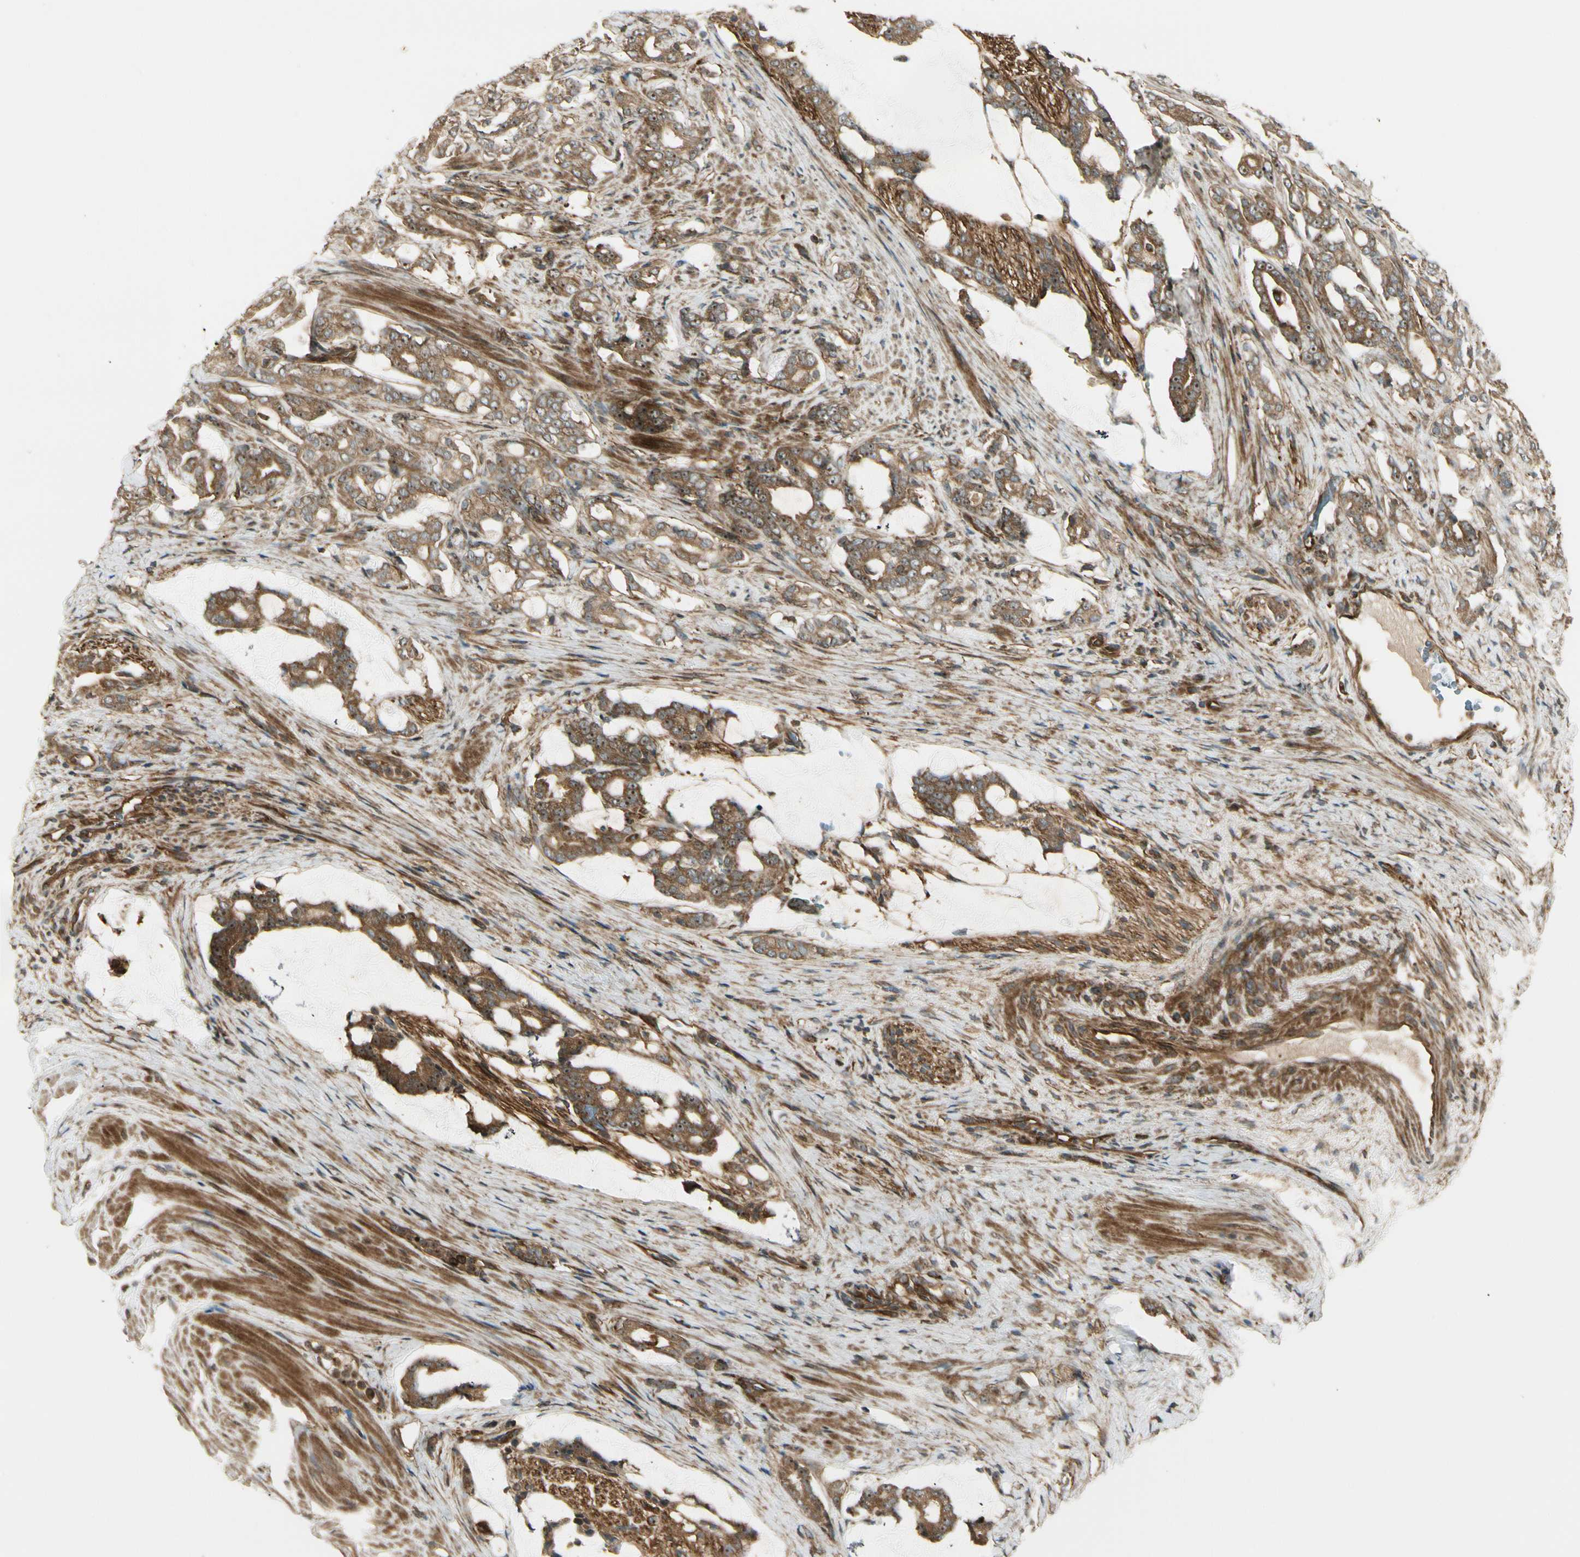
{"staining": {"intensity": "strong", "quantity": ">75%", "location": "cytoplasmic/membranous,nuclear"}, "tissue": "prostate cancer", "cell_type": "Tumor cells", "image_type": "cancer", "snomed": [{"axis": "morphology", "description": "Adenocarcinoma, Low grade"}, {"axis": "topography", "description": "Prostate"}], "caption": "Human prostate cancer stained for a protein (brown) displays strong cytoplasmic/membranous and nuclear positive expression in about >75% of tumor cells.", "gene": "FKBP15", "patient": {"sex": "male", "age": 58}}